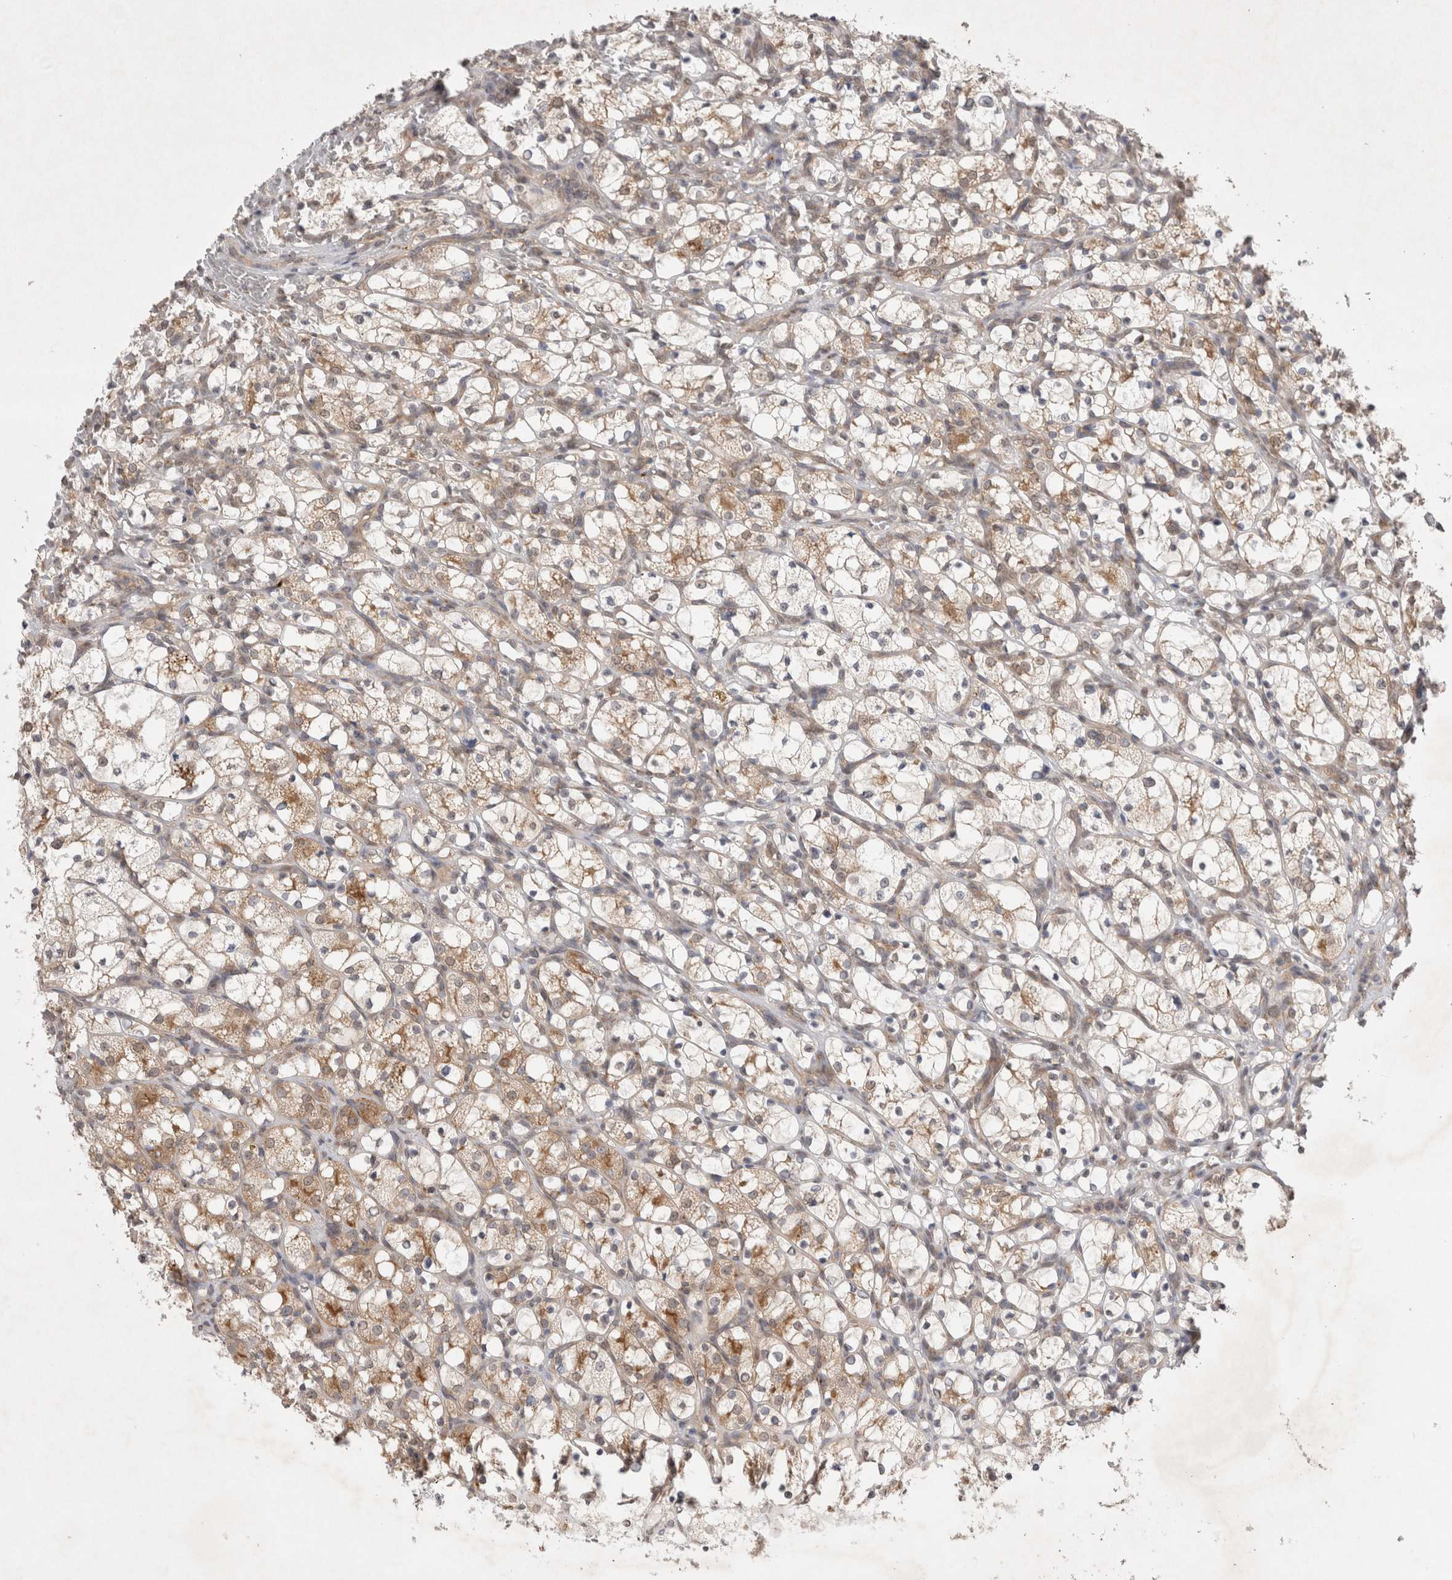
{"staining": {"intensity": "moderate", "quantity": "<25%", "location": "cytoplasmic/membranous"}, "tissue": "renal cancer", "cell_type": "Tumor cells", "image_type": "cancer", "snomed": [{"axis": "morphology", "description": "Adenocarcinoma, NOS"}, {"axis": "topography", "description": "Kidney"}], "caption": "Protein staining shows moderate cytoplasmic/membranous expression in approximately <25% of tumor cells in adenocarcinoma (renal).", "gene": "WIPF2", "patient": {"sex": "female", "age": 69}}